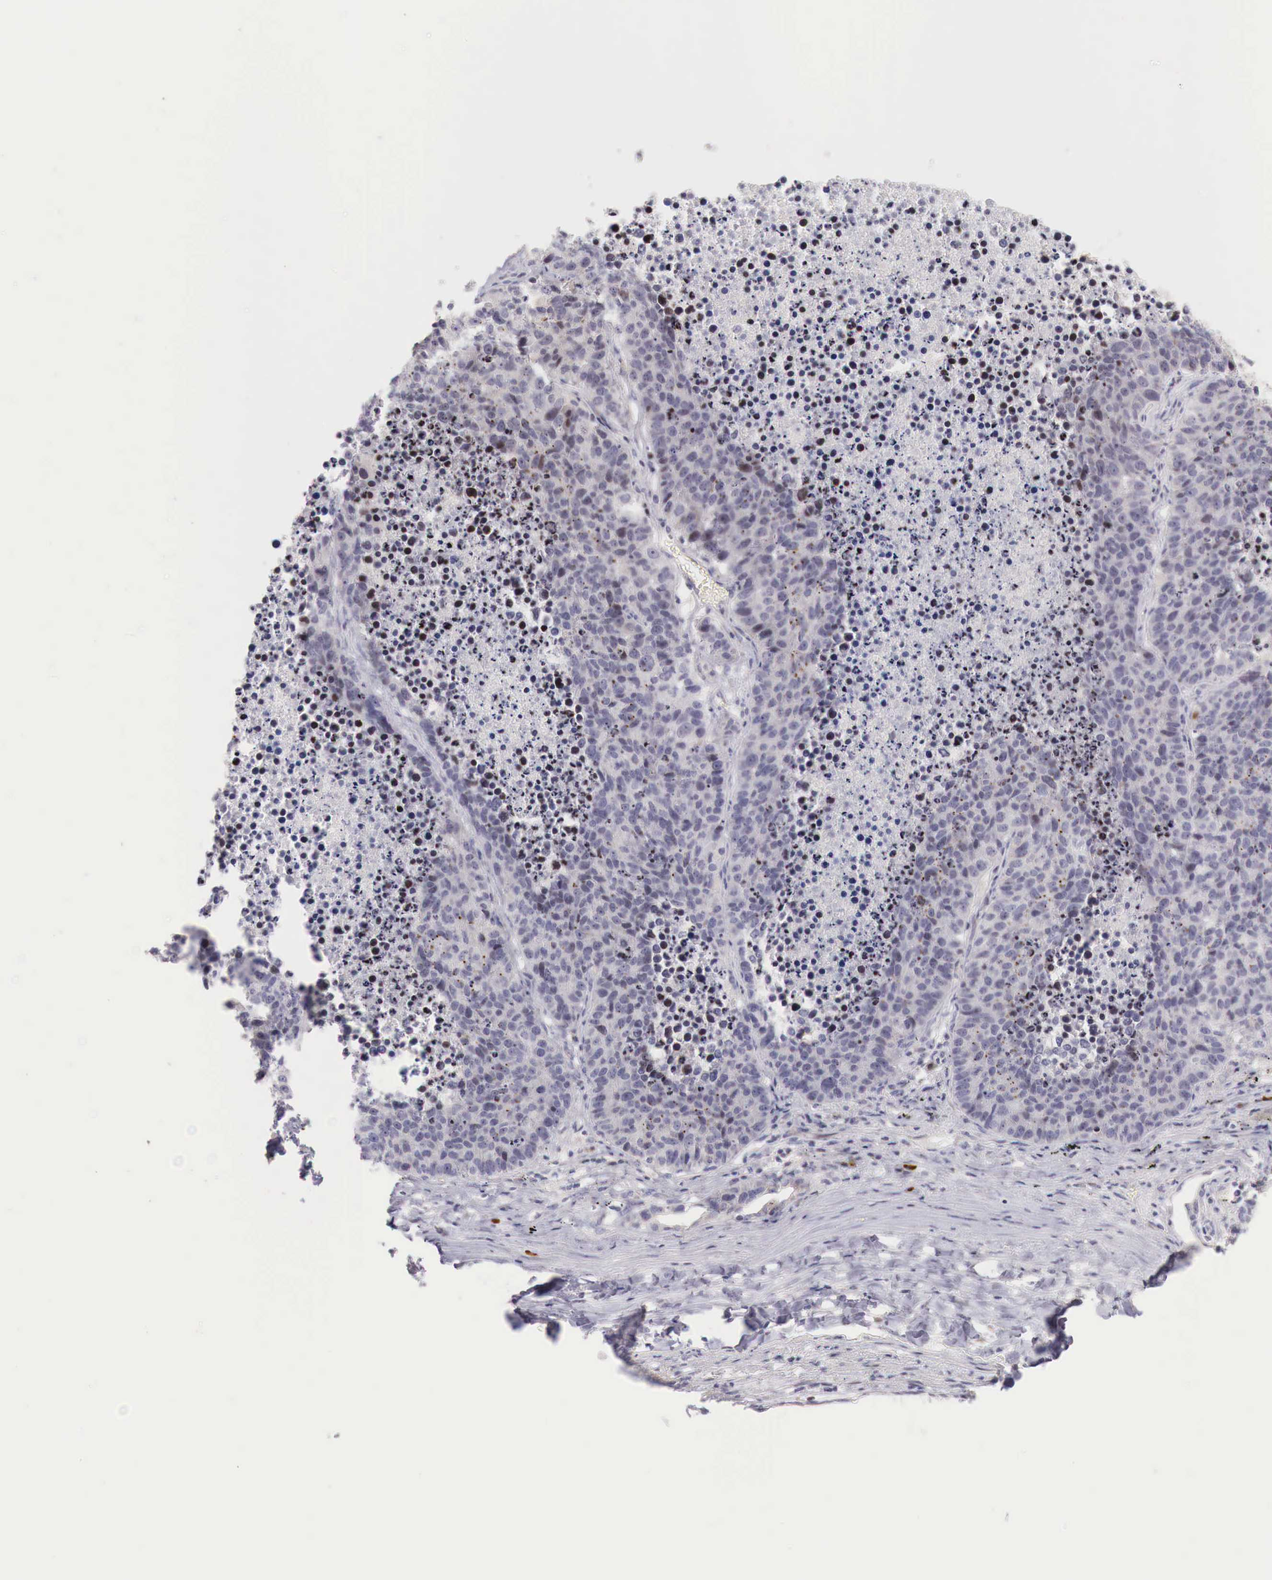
{"staining": {"intensity": "moderate", "quantity": "<25%", "location": "none"}, "tissue": "lung cancer", "cell_type": "Tumor cells", "image_type": "cancer", "snomed": [{"axis": "morphology", "description": "Carcinoid, malignant, NOS"}, {"axis": "topography", "description": "Lung"}], "caption": "Lung cancer (malignant carcinoid) stained with a protein marker shows moderate staining in tumor cells.", "gene": "CLCN5", "patient": {"sex": "male", "age": 60}}